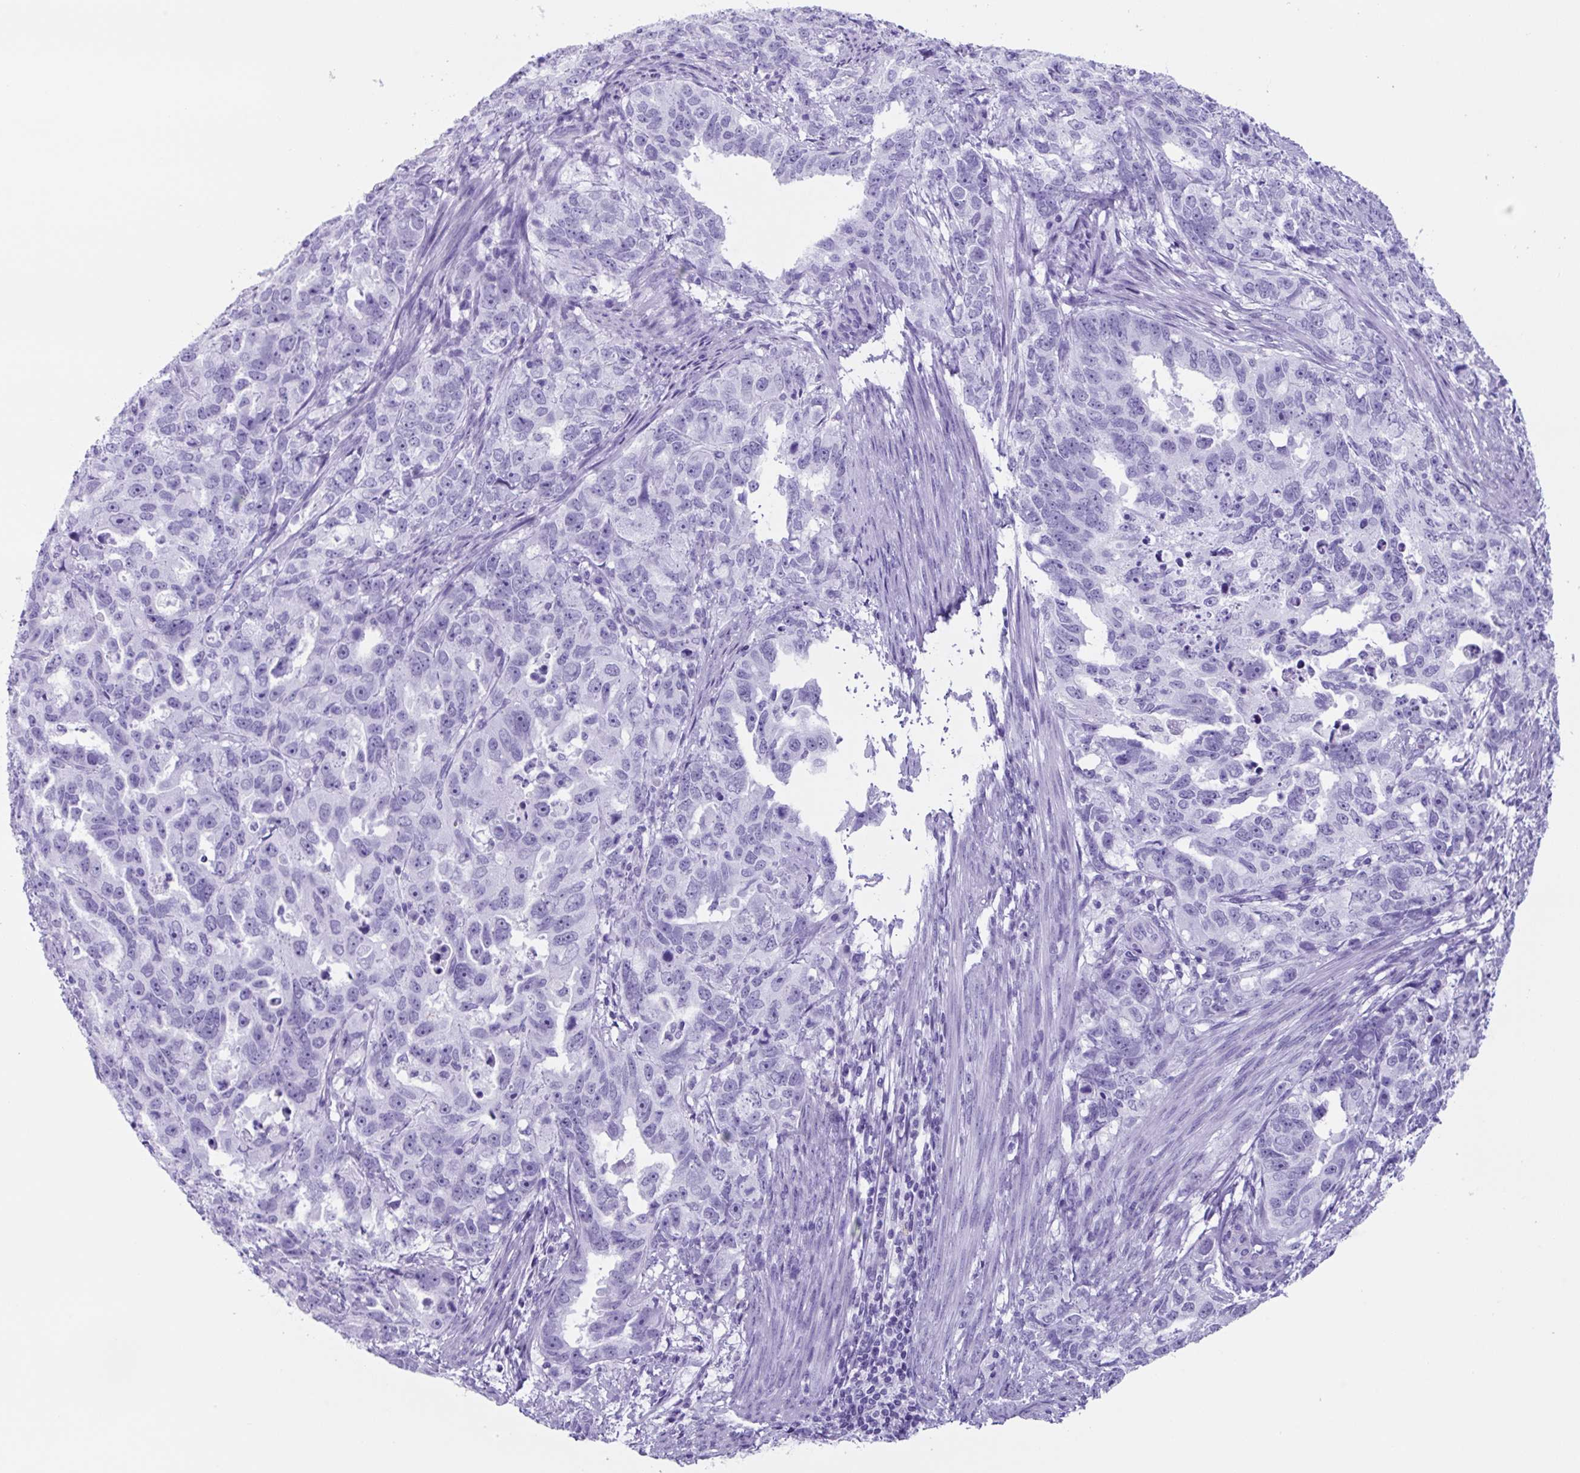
{"staining": {"intensity": "negative", "quantity": "none", "location": "none"}, "tissue": "endometrial cancer", "cell_type": "Tumor cells", "image_type": "cancer", "snomed": [{"axis": "morphology", "description": "Adenocarcinoma, NOS"}, {"axis": "topography", "description": "Endometrium"}], "caption": "Image shows no protein positivity in tumor cells of endometrial cancer tissue.", "gene": "TNFRSF8", "patient": {"sex": "female", "age": 65}}